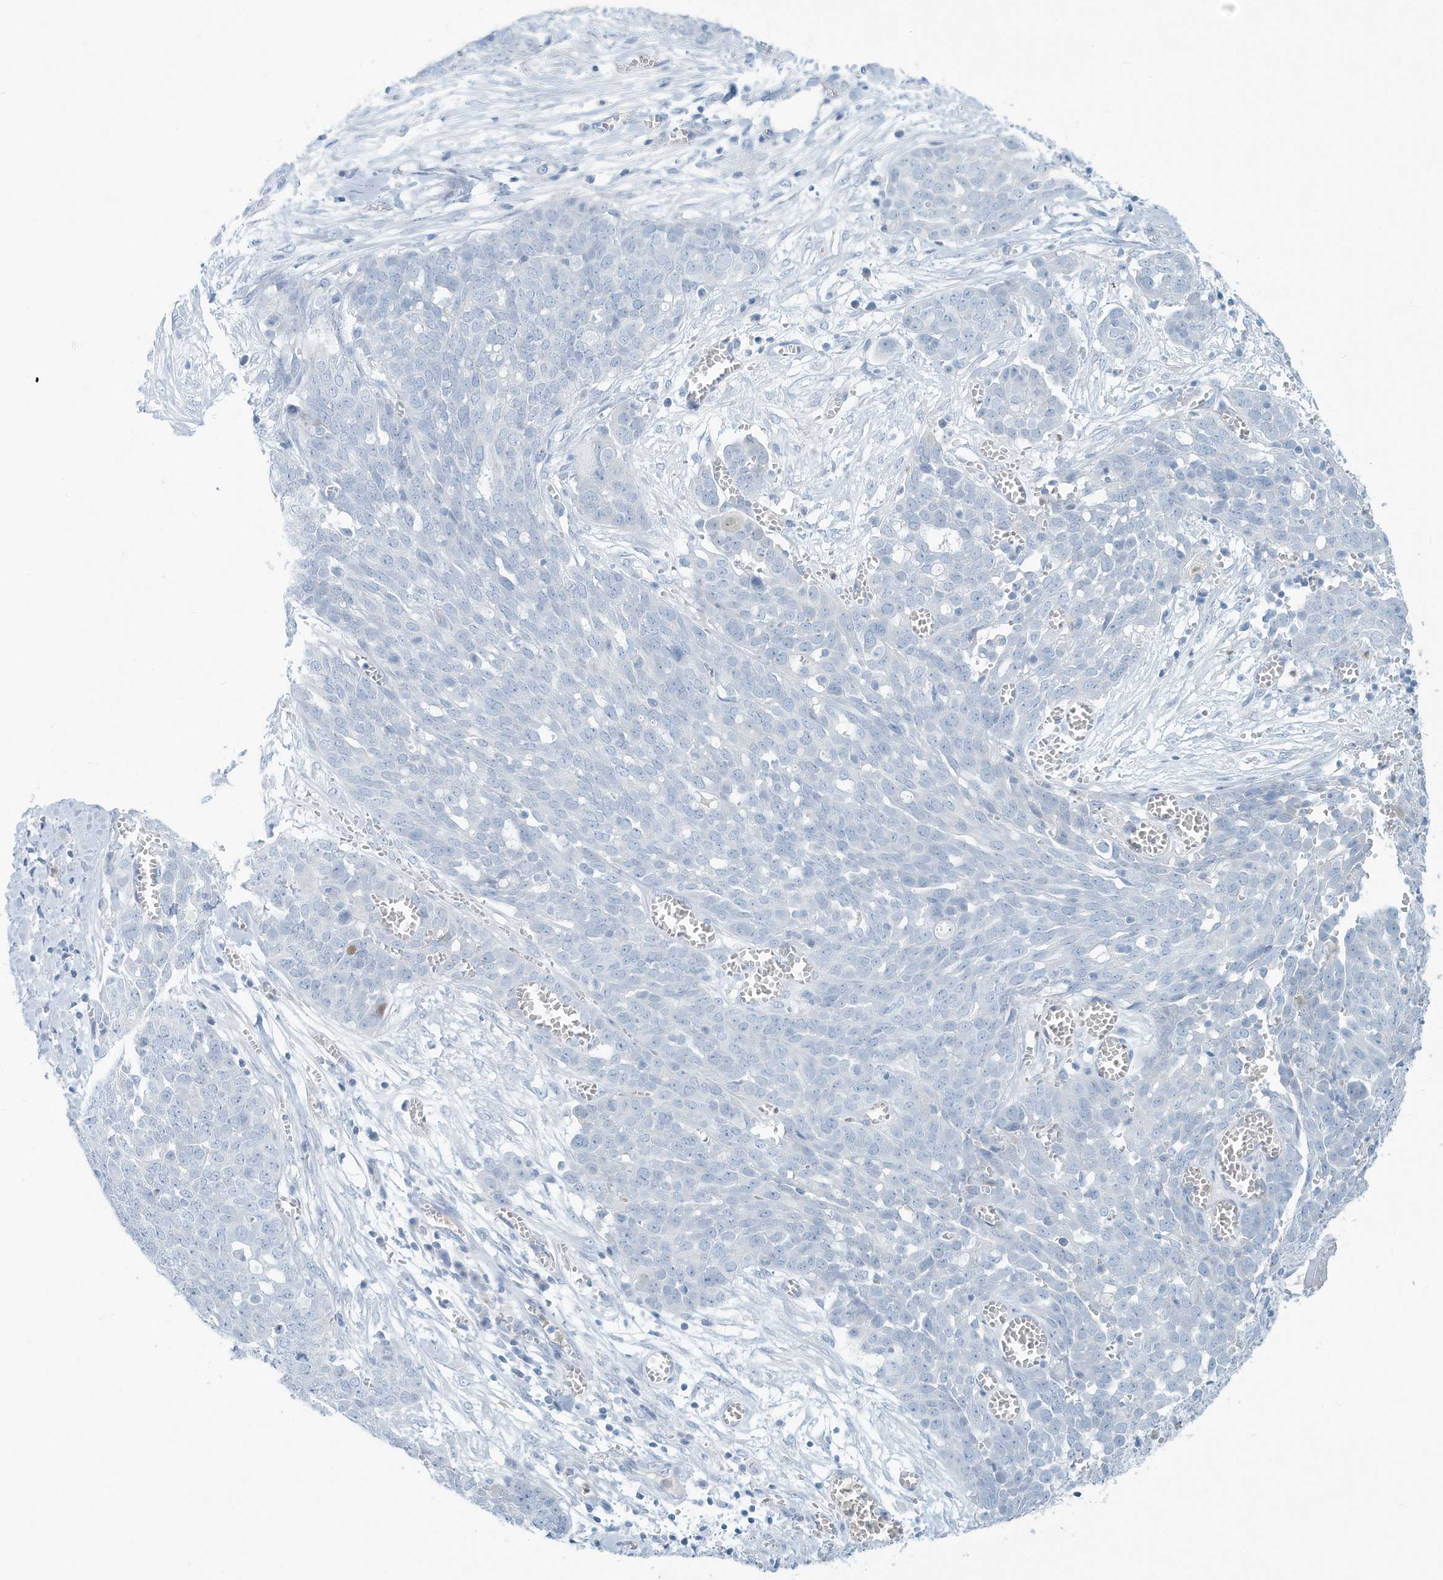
{"staining": {"intensity": "negative", "quantity": "none", "location": "none"}, "tissue": "ovarian cancer", "cell_type": "Tumor cells", "image_type": "cancer", "snomed": [{"axis": "morphology", "description": "Cystadenocarcinoma, serous, NOS"}, {"axis": "topography", "description": "Soft tissue"}, {"axis": "topography", "description": "Ovary"}], "caption": "DAB (3,3'-diaminobenzidine) immunohistochemical staining of human ovarian cancer (serous cystadenocarcinoma) shows no significant staining in tumor cells.", "gene": "ERI2", "patient": {"sex": "female", "age": 57}}